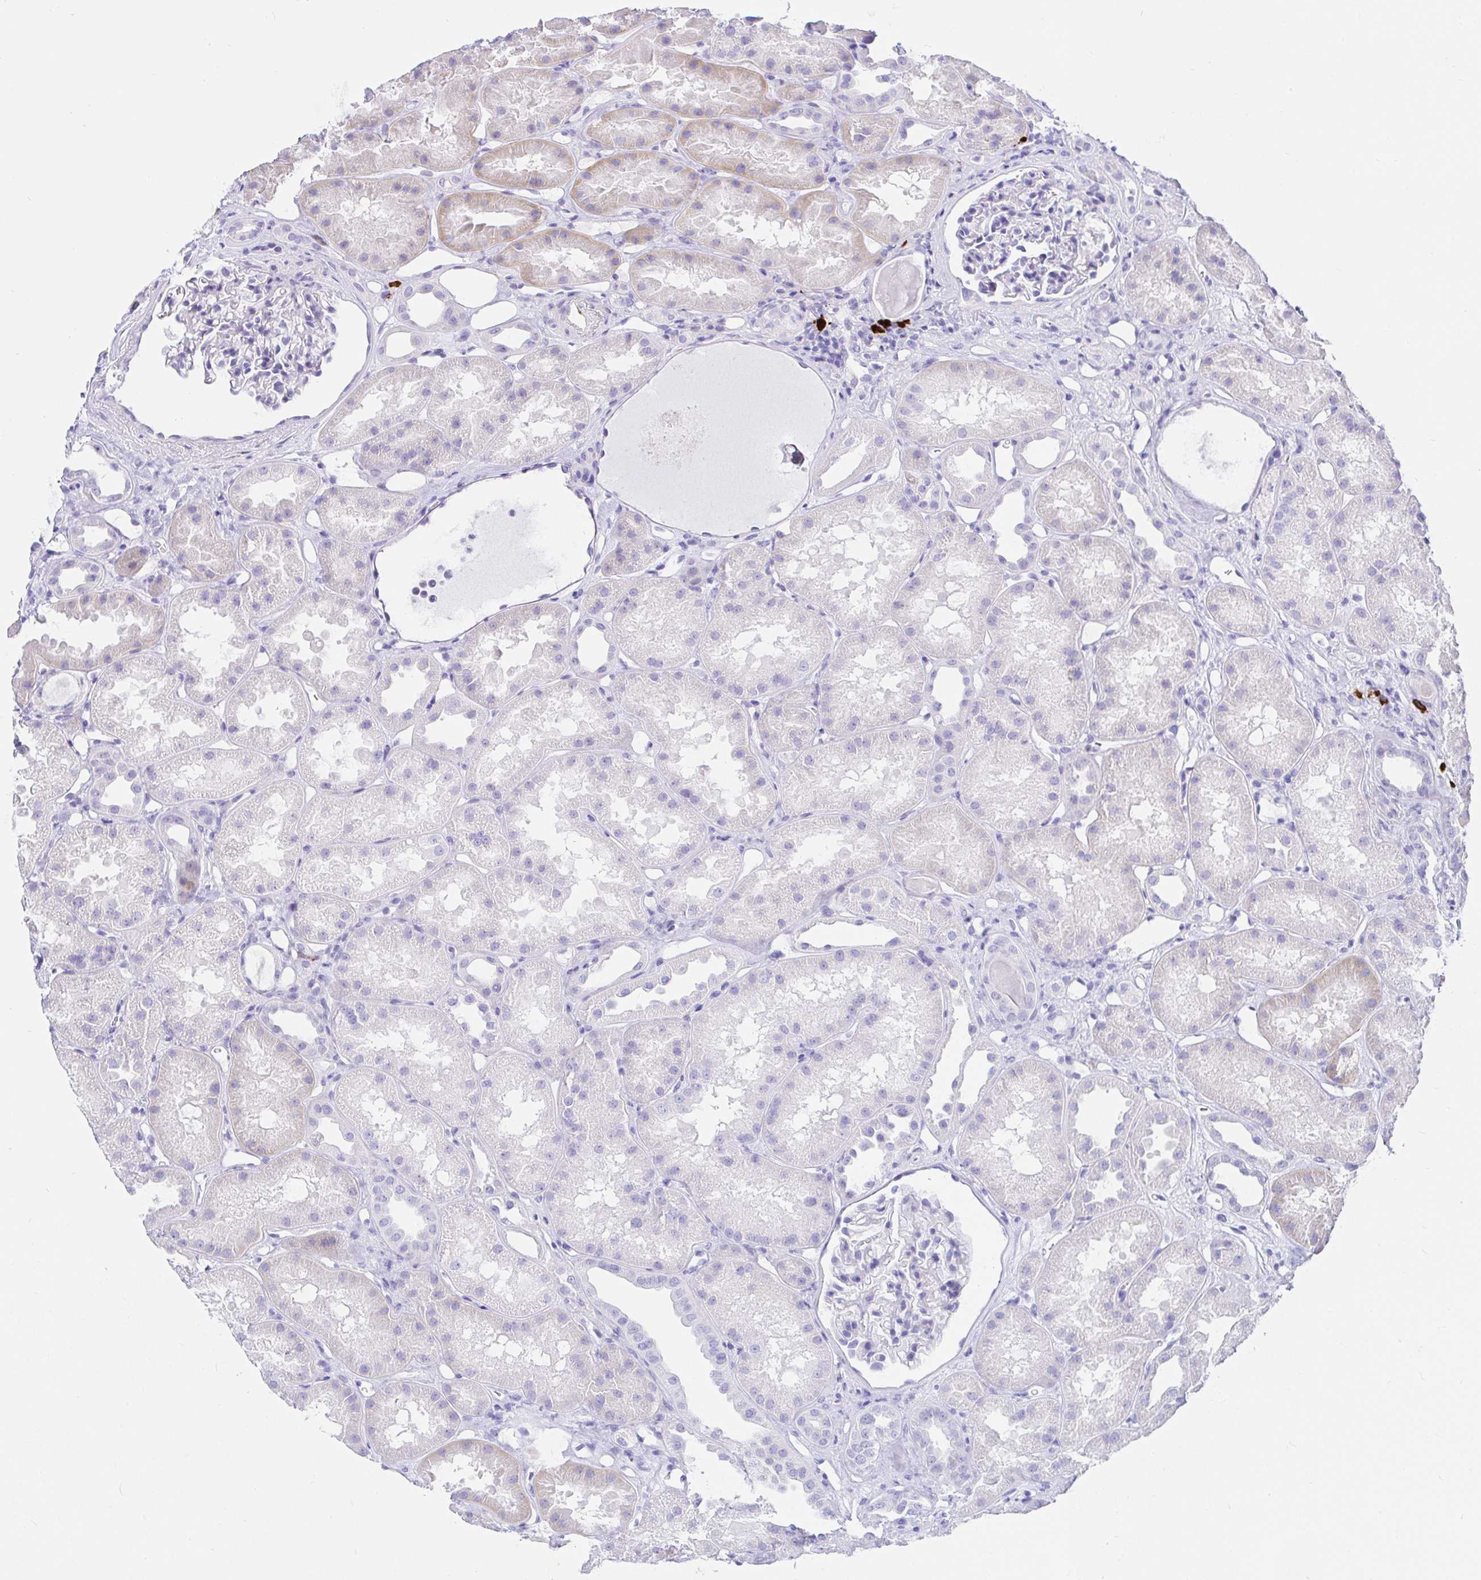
{"staining": {"intensity": "negative", "quantity": "none", "location": "none"}, "tissue": "kidney", "cell_type": "Cells in glomeruli", "image_type": "normal", "snomed": [{"axis": "morphology", "description": "Normal tissue, NOS"}, {"axis": "topography", "description": "Kidney"}], "caption": "There is no significant positivity in cells in glomeruli of kidney. (Brightfield microscopy of DAB IHC at high magnification).", "gene": "CCDC62", "patient": {"sex": "male", "age": 61}}